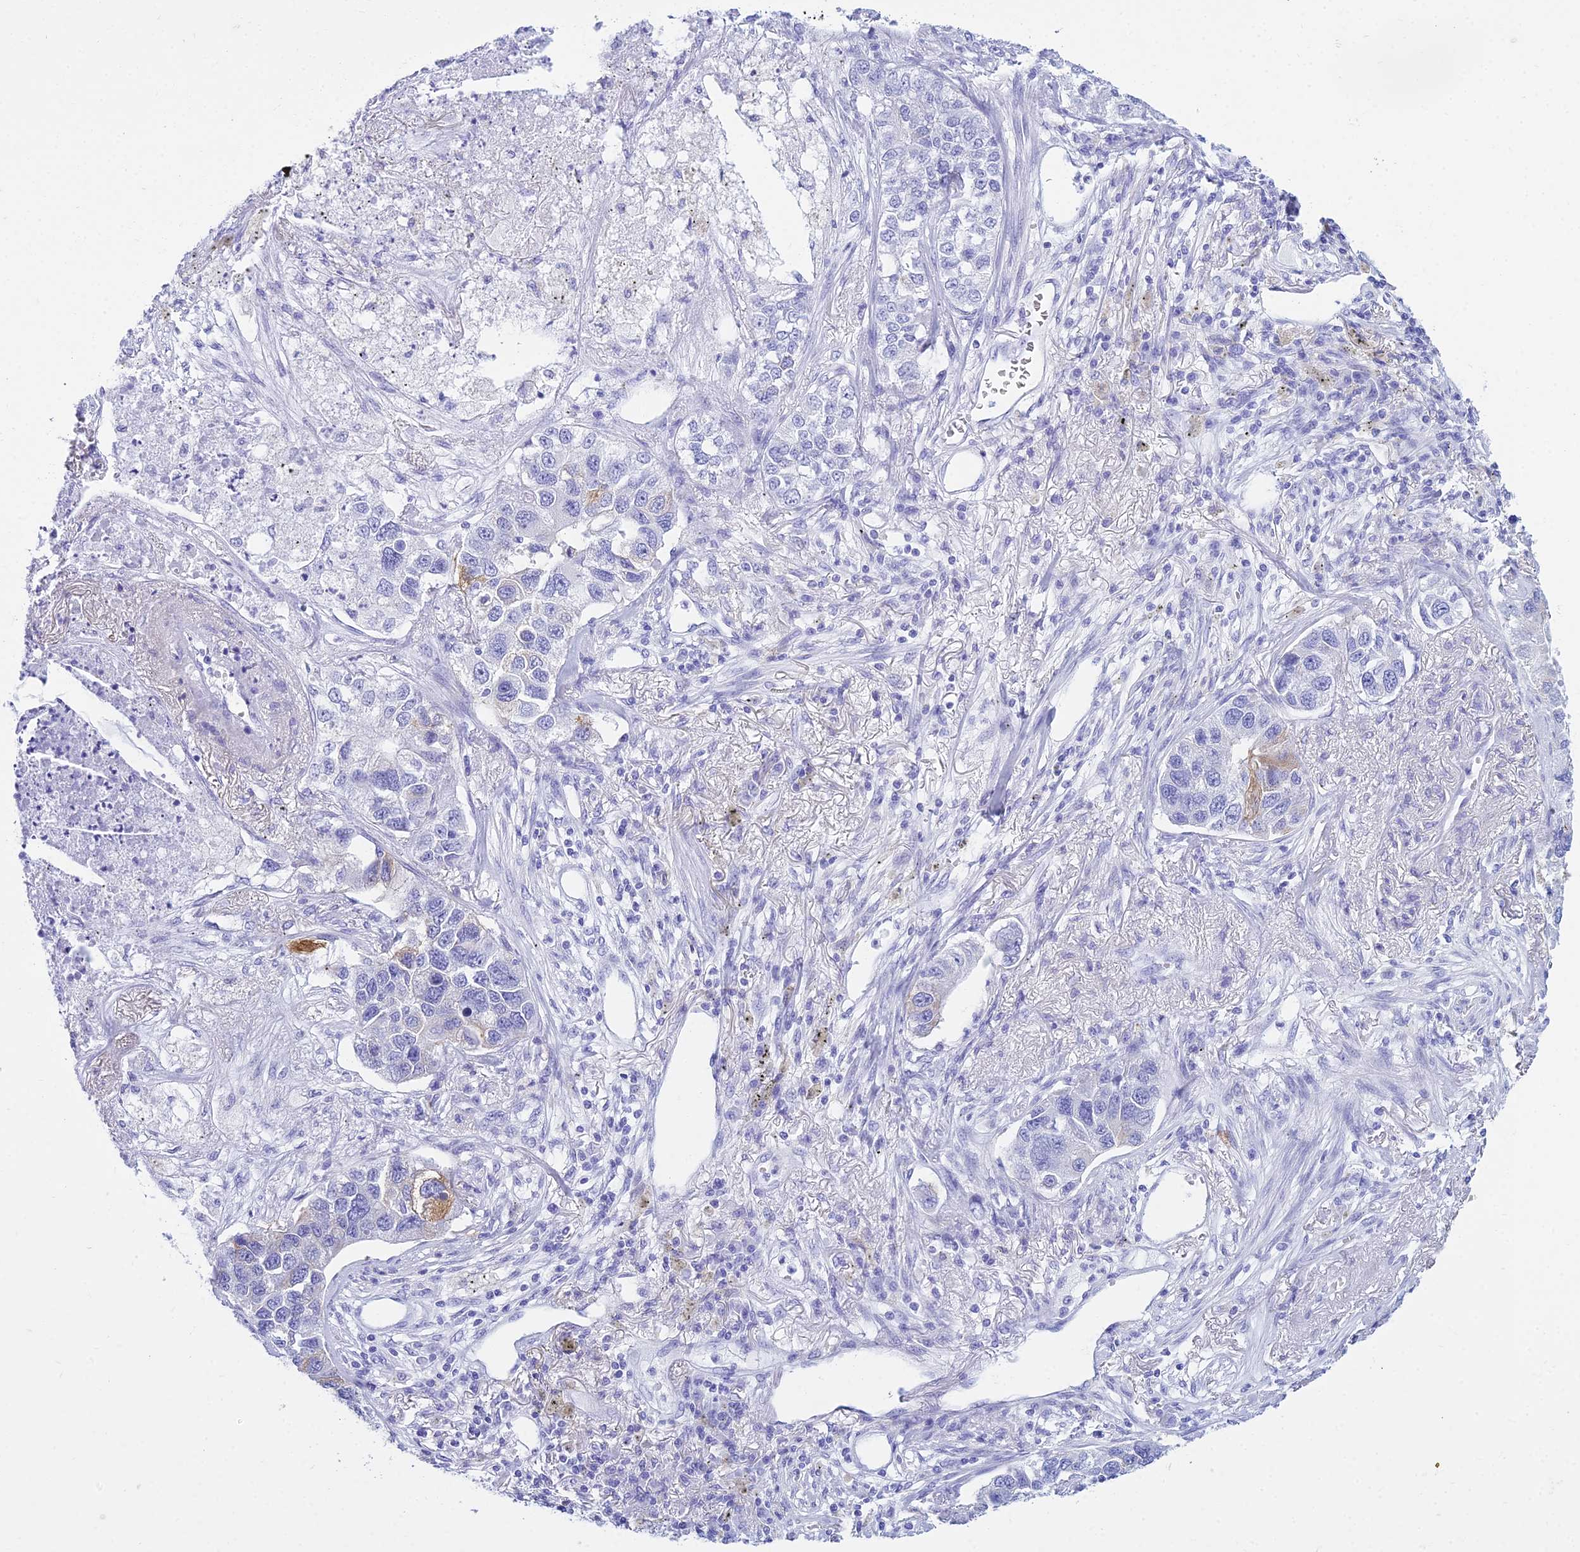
{"staining": {"intensity": "negative", "quantity": "none", "location": "none"}, "tissue": "lung cancer", "cell_type": "Tumor cells", "image_type": "cancer", "snomed": [{"axis": "morphology", "description": "Adenocarcinoma, NOS"}, {"axis": "topography", "description": "Lung"}], "caption": "Immunohistochemical staining of lung cancer (adenocarcinoma) displays no significant expression in tumor cells.", "gene": "ZNF442", "patient": {"sex": "male", "age": 49}}